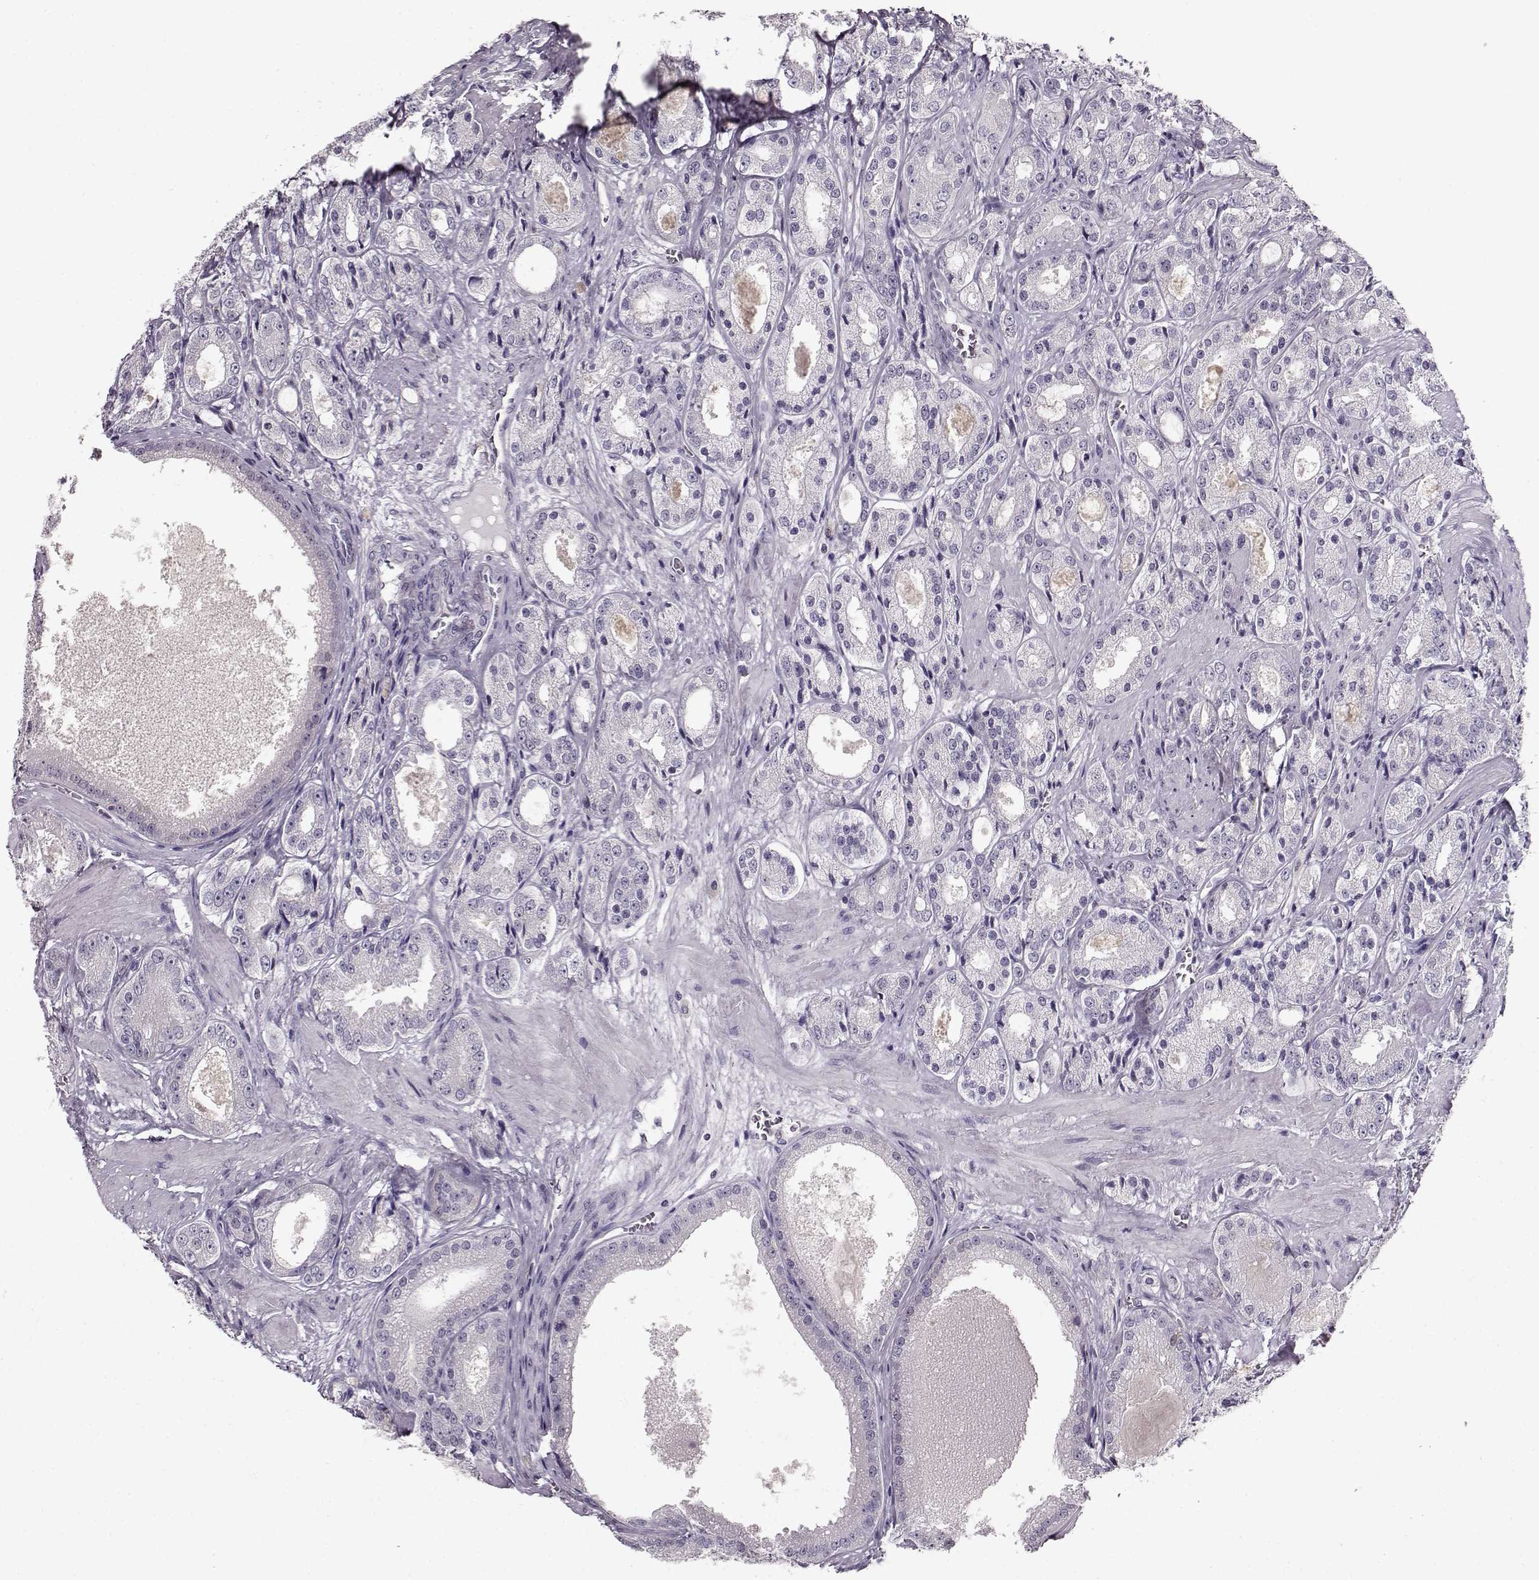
{"staining": {"intensity": "negative", "quantity": "none", "location": "none"}, "tissue": "prostate cancer", "cell_type": "Tumor cells", "image_type": "cancer", "snomed": [{"axis": "morphology", "description": "Adenocarcinoma, High grade"}, {"axis": "topography", "description": "Prostate"}], "caption": "High magnification brightfield microscopy of prostate cancer (adenocarcinoma (high-grade)) stained with DAB (3,3'-diaminobenzidine) (brown) and counterstained with hematoxylin (blue): tumor cells show no significant expression. The staining is performed using DAB brown chromogen with nuclei counter-stained in using hematoxylin.", "gene": "RP1L1", "patient": {"sex": "male", "age": 66}}